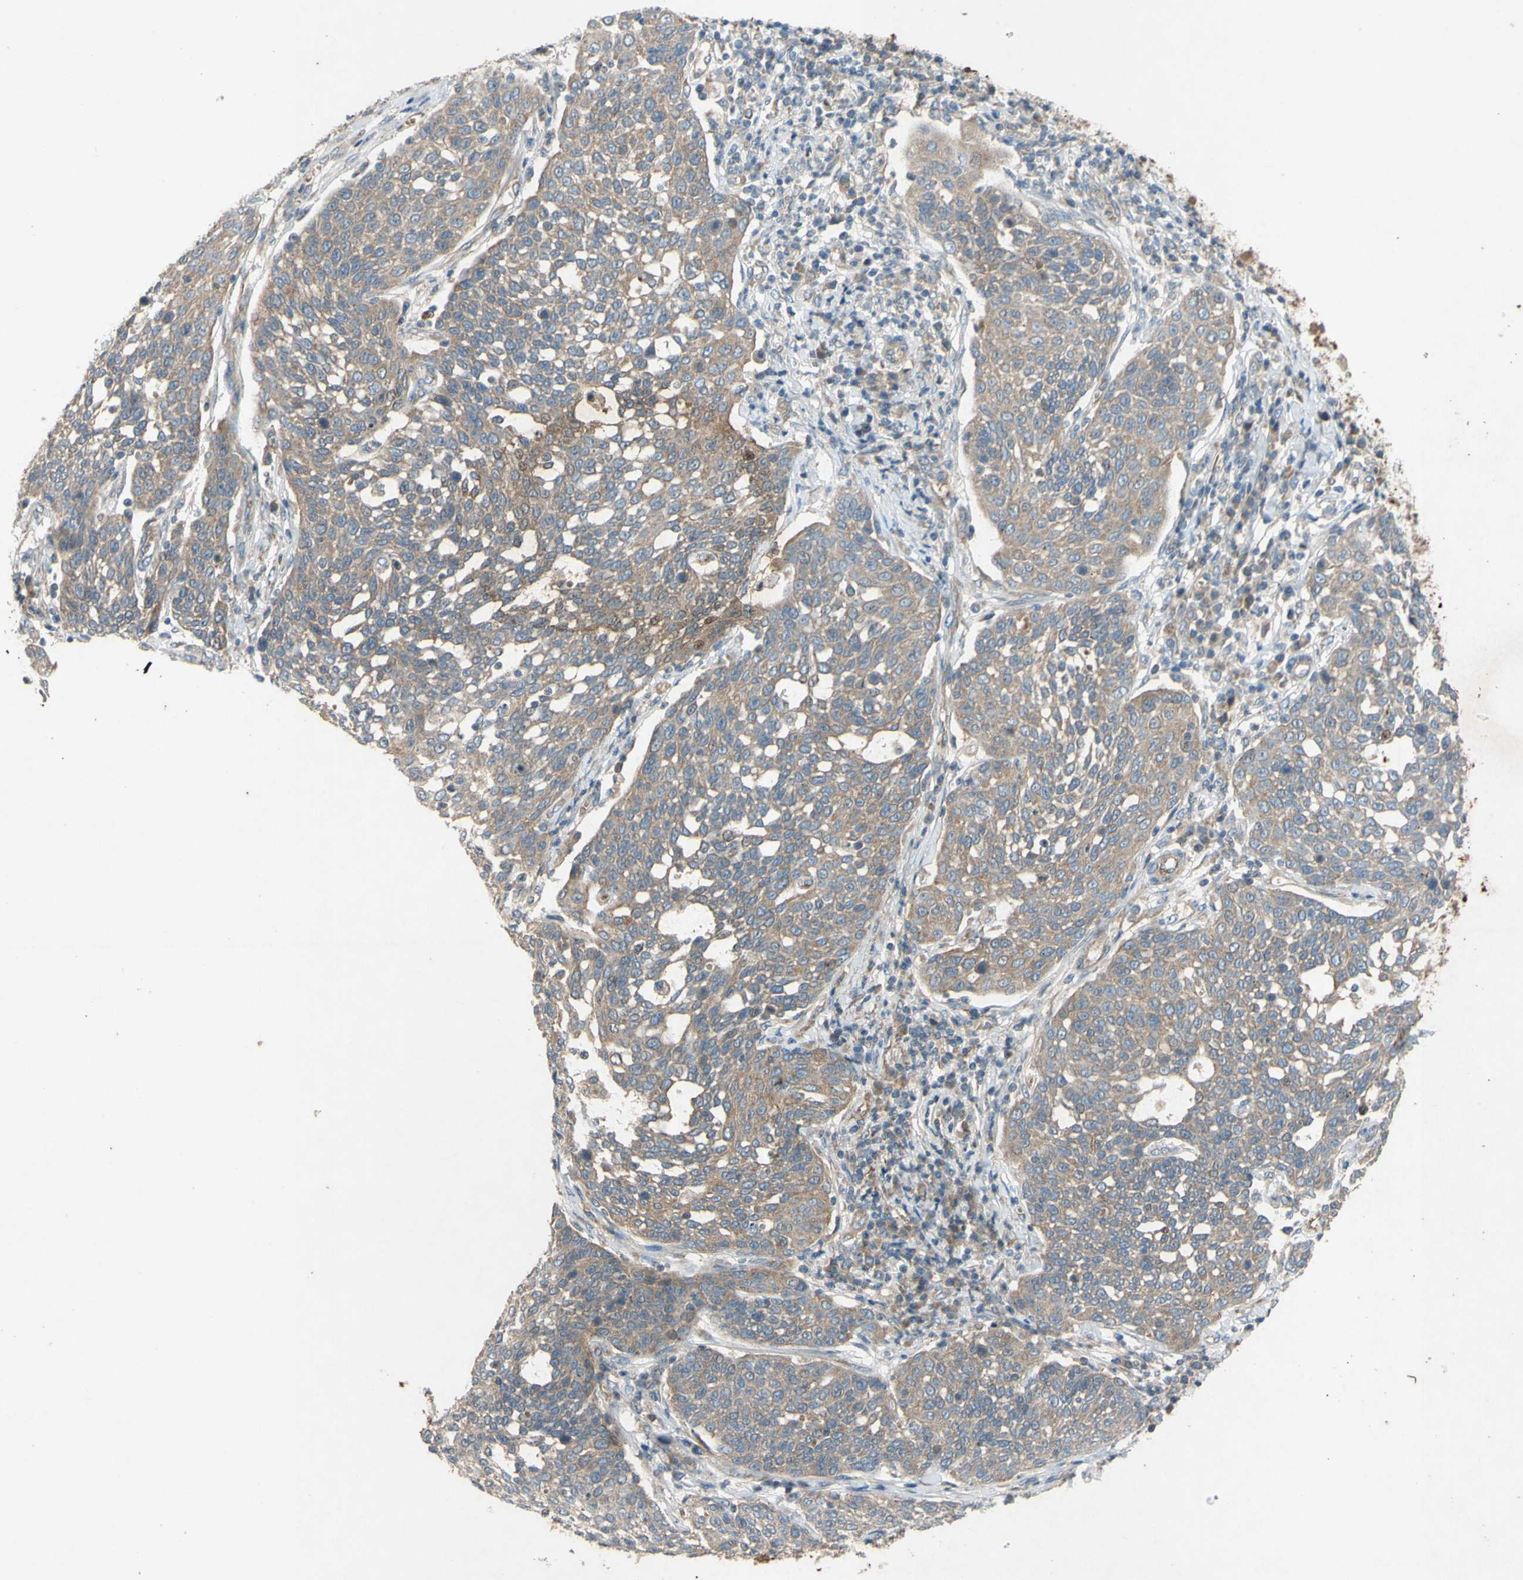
{"staining": {"intensity": "weak", "quantity": ">75%", "location": "cytoplasmic/membranous"}, "tissue": "cervical cancer", "cell_type": "Tumor cells", "image_type": "cancer", "snomed": [{"axis": "morphology", "description": "Squamous cell carcinoma, NOS"}, {"axis": "topography", "description": "Cervix"}], "caption": "Cervical cancer (squamous cell carcinoma) stained with DAB immunohistochemistry displays low levels of weak cytoplasmic/membranous expression in approximately >75% of tumor cells. The staining was performed using DAB to visualize the protein expression in brown, while the nuclei were stained in blue with hematoxylin (Magnification: 20x).", "gene": "TST", "patient": {"sex": "female", "age": 34}}